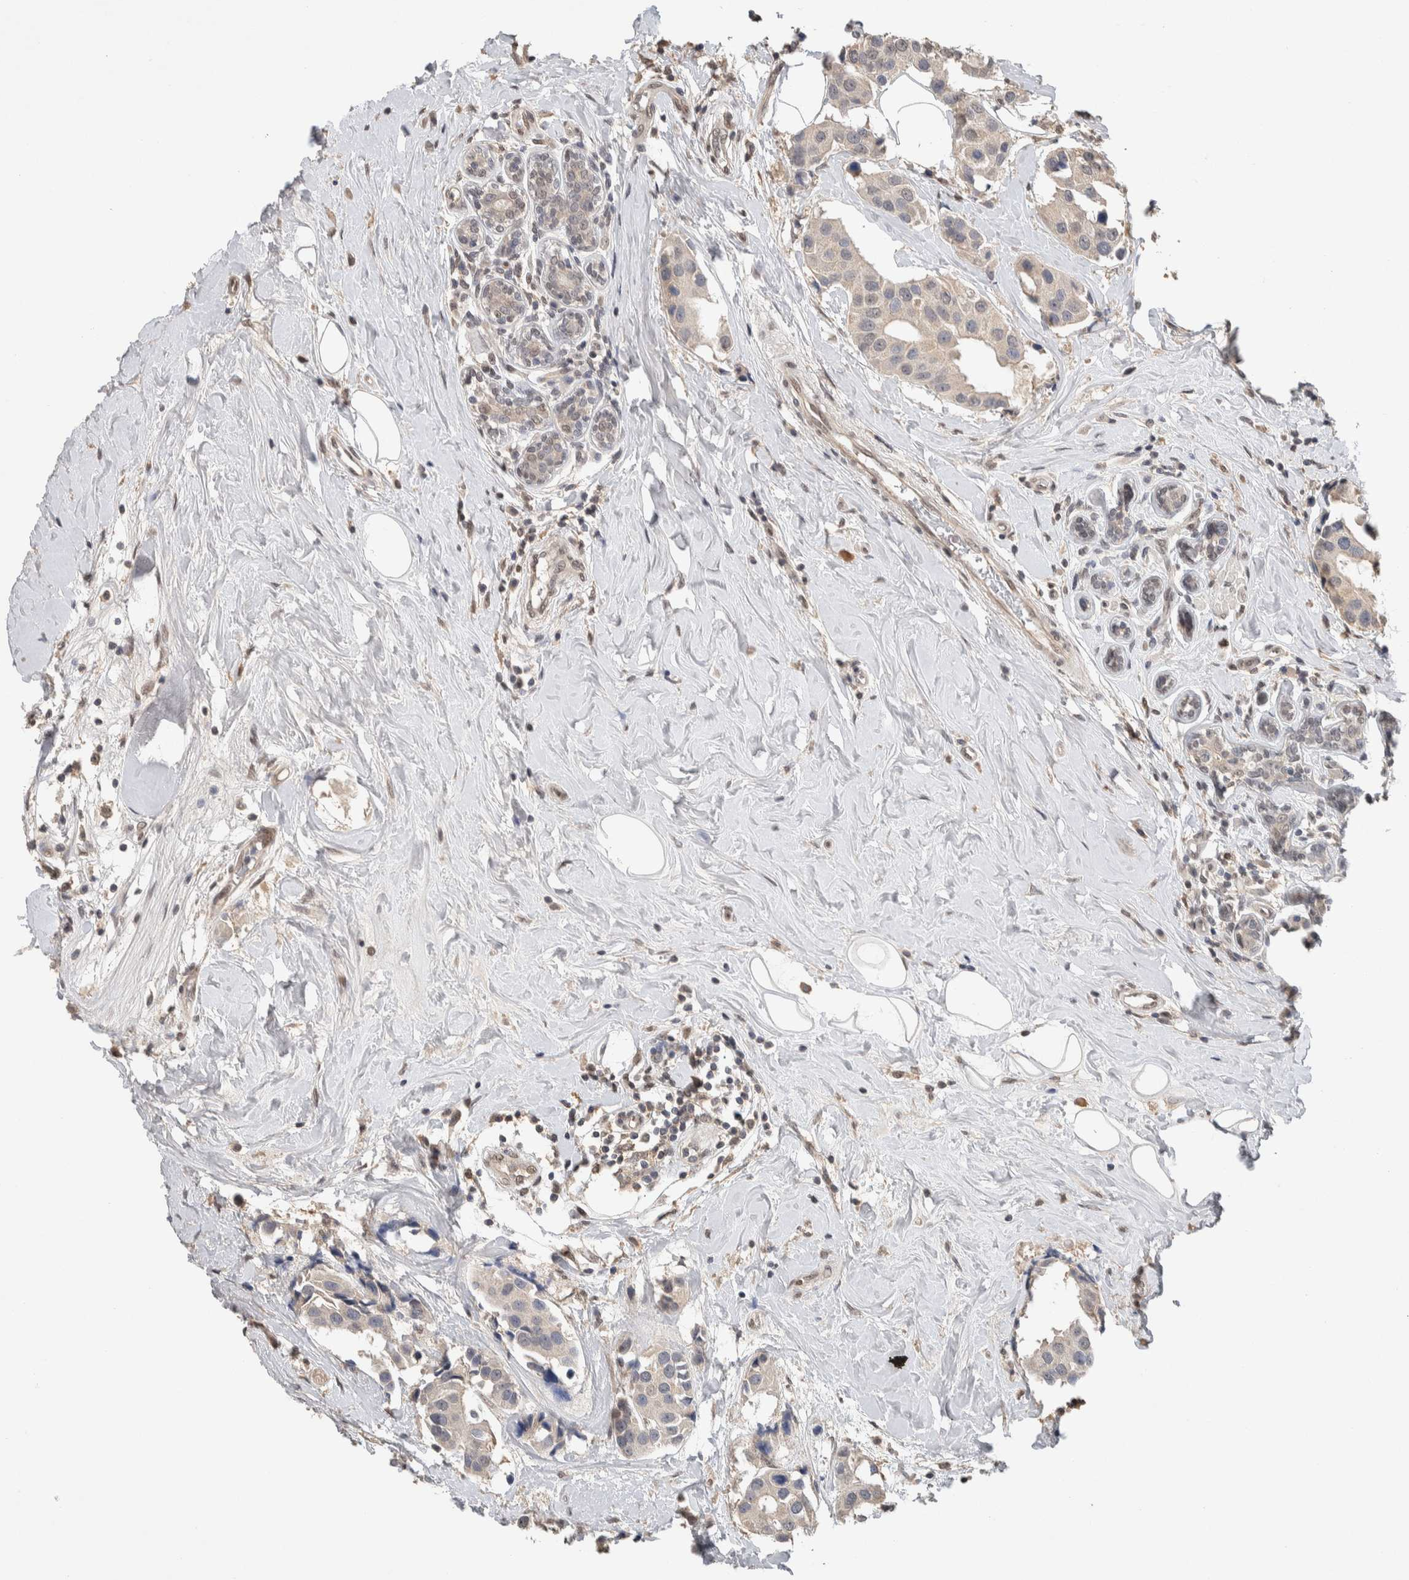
{"staining": {"intensity": "weak", "quantity": "<25%", "location": "cytoplasmic/membranous"}, "tissue": "breast cancer", "cell_type": "Tumor cells", "image_type": "cancer", "snomed": [{"axis": "morphology", "description": "Normal tissue, NOS"}, {"axis": "morphology", "description": "Duct carcinoma"}, {"axis": "topography", "description": "Breast"}], "caption": "A high-resolution histopathology image shows IHC staining of breast cancer (intraductal carcinoma), which shows no significant expression in tumor cells.", "gene": "CYSRT1", "patient": {"sex": "female", "age": 39}}